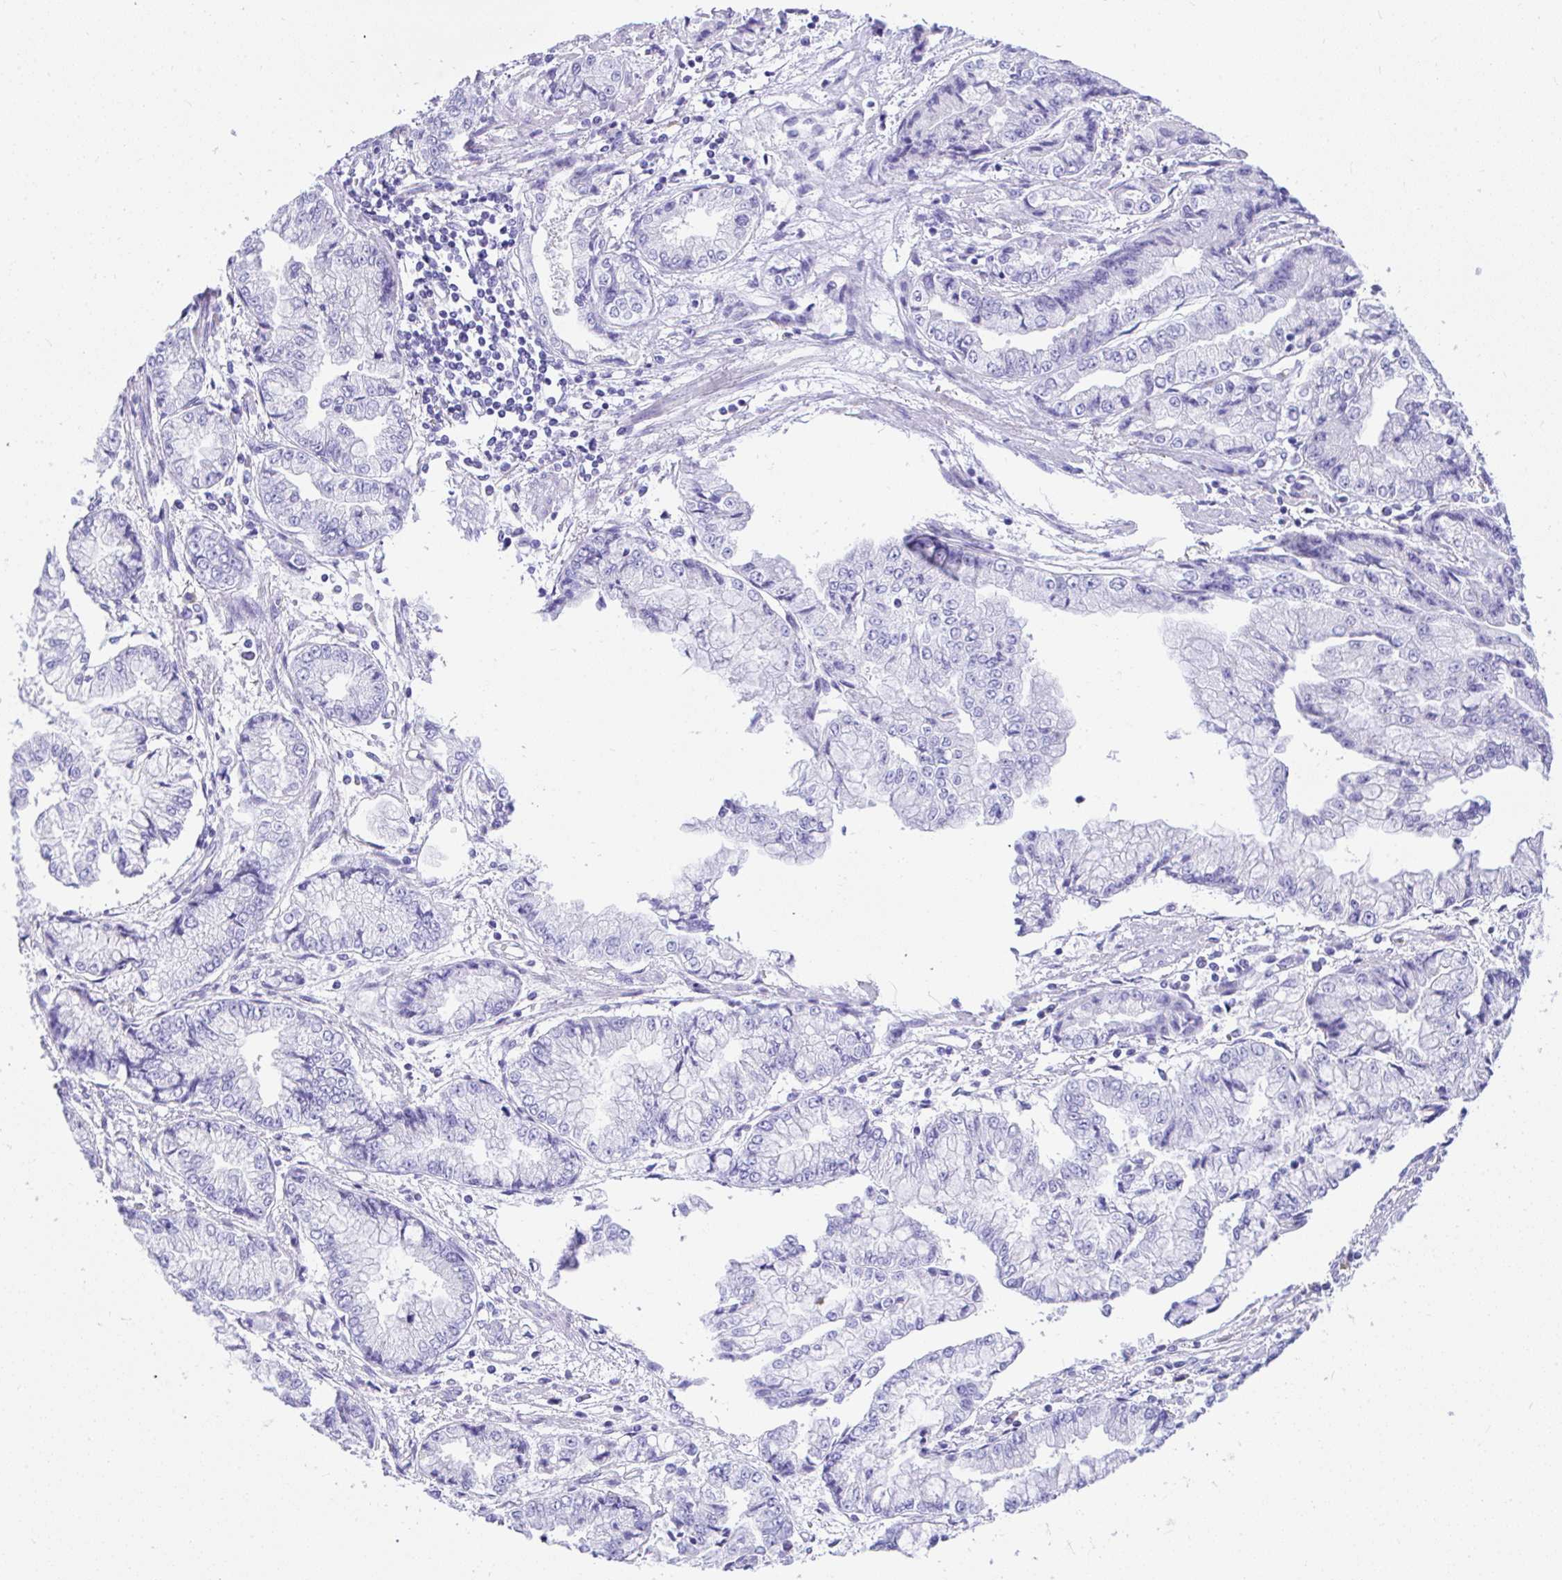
{"staining": {"intensity": "negative", "quantity": "none", "location": "none"}, "tissue": "stomach cancer", "cell_type": "Tumor cells", "image_type": "cancer", "snomed": [{"axis": "morphology", "description": "Adenocarcinoma, NOS"}, {"axis": "topography", "description": "Stomach, upper"}], "caption": "IHC photomicrograph of stomach cancer (adenocarcinoma) stained for a protein (brown), which demonstrates no staining in tumor cells. (Stains: DAB IHC with hematoxylin counter stain, Microscopy: brightfield microscopy at high magnification).", "gene": "SEL1L2", "patient": {"sex": "female", "age": 74}}